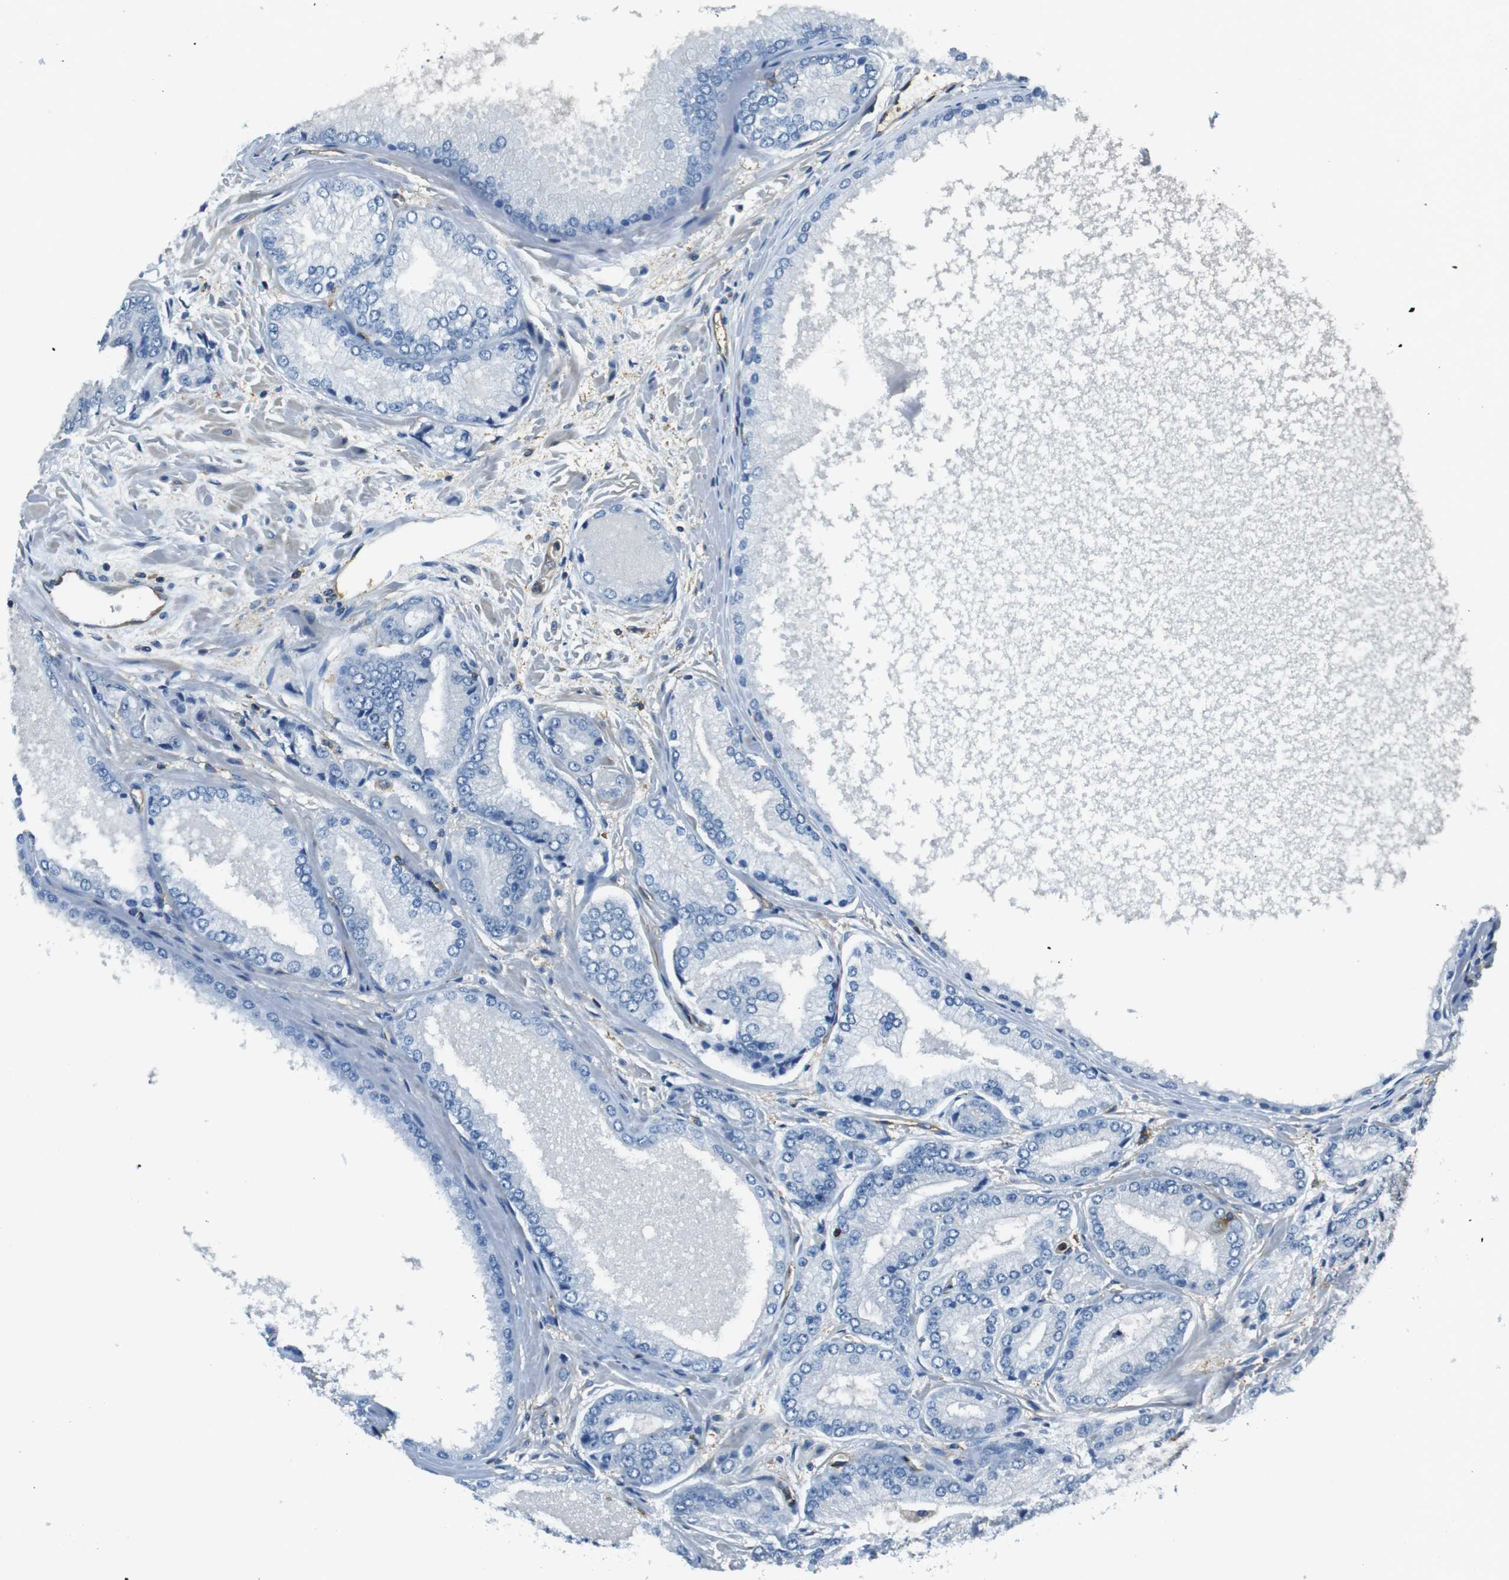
{"staining": {"intensity": "negative", "quantity": "none", "location": "none"}, "tissue": "prostate cancer", "cell_type": "Tumor cells", "image_type": "cancer", "snomed": [{"axis": "morphology", "description": "Adenocarcinoma, High grade"}, {"axis": "topography", "description": "Prostate"}], "caption": "This is an immunohistochemistry (IHC) photomicrograph of prostate high-grade adenocarcinoma. There is no staining in tumor cells.", "gene": "FCAR", "patient": {"sex": "male", "age": 59}}